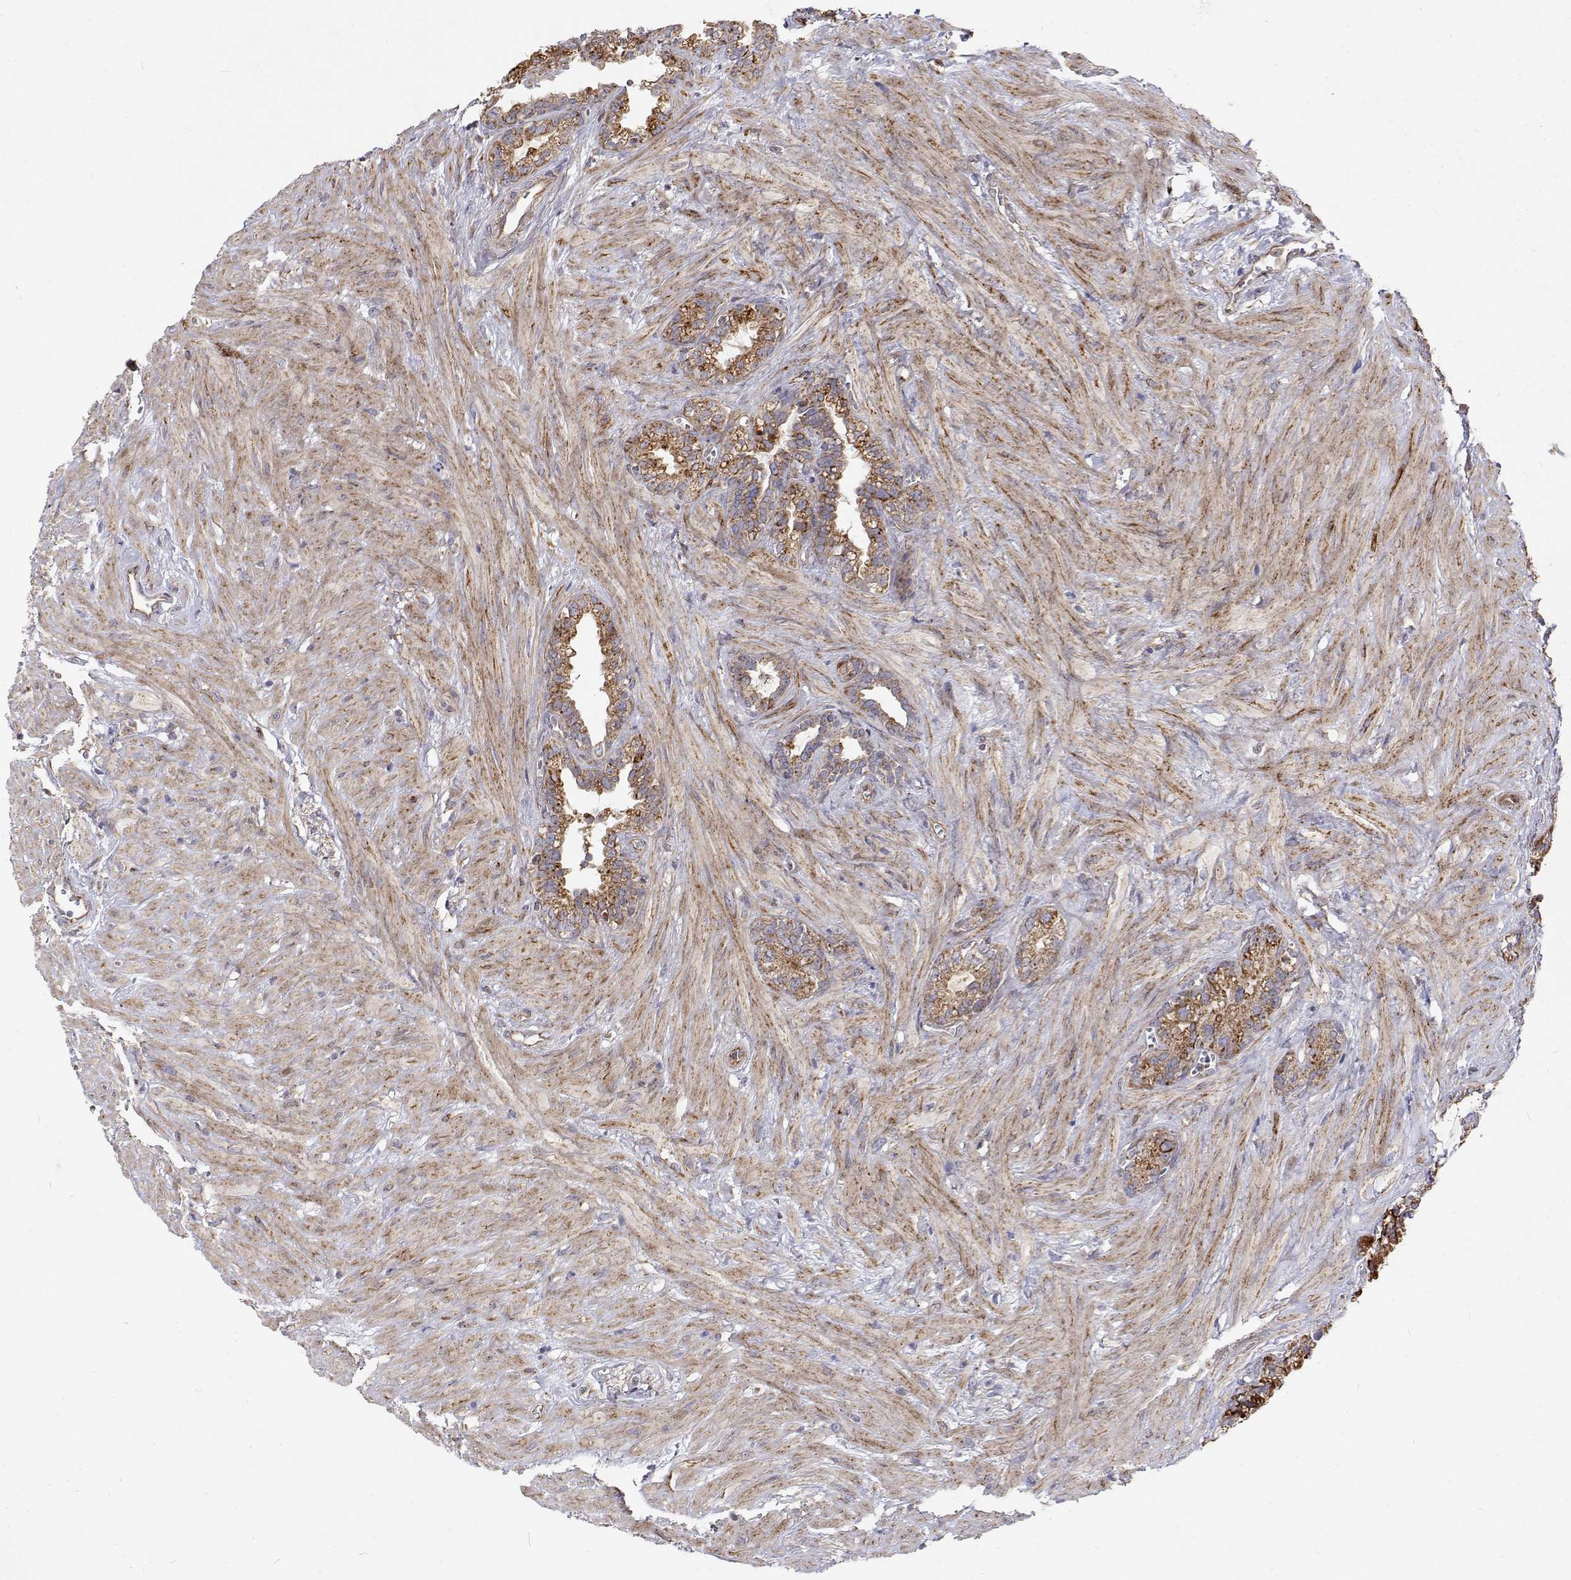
{"staining": {"intensity": "strong", "quantity": ">75%", "location": "cytoplasmic/membranous"}, "tissue": "seminal vesicle", "cell_type": "Glandular cells", "image_type": "normal", "snomed": [{"axis": "morphology", "description": "Normal tissue, NOS"}, {"axis": "topography", "description": "Seminal veicle"}], "caption": "High-power microscopy captured an immunohistochemistry photomicrograph of benign seminal vesicle, revealing strong cytoplasmic/membranous expression in approximately >75% of glandular cells. The protein of interest is stained brown, and the nuclei are stained in blue (DAB (3,3'-diaminobenzidine) IHC with brightfield microscopy, high magnification).", "gene": "SPICE1", "patient": {"sex": "male", "age": 76}}